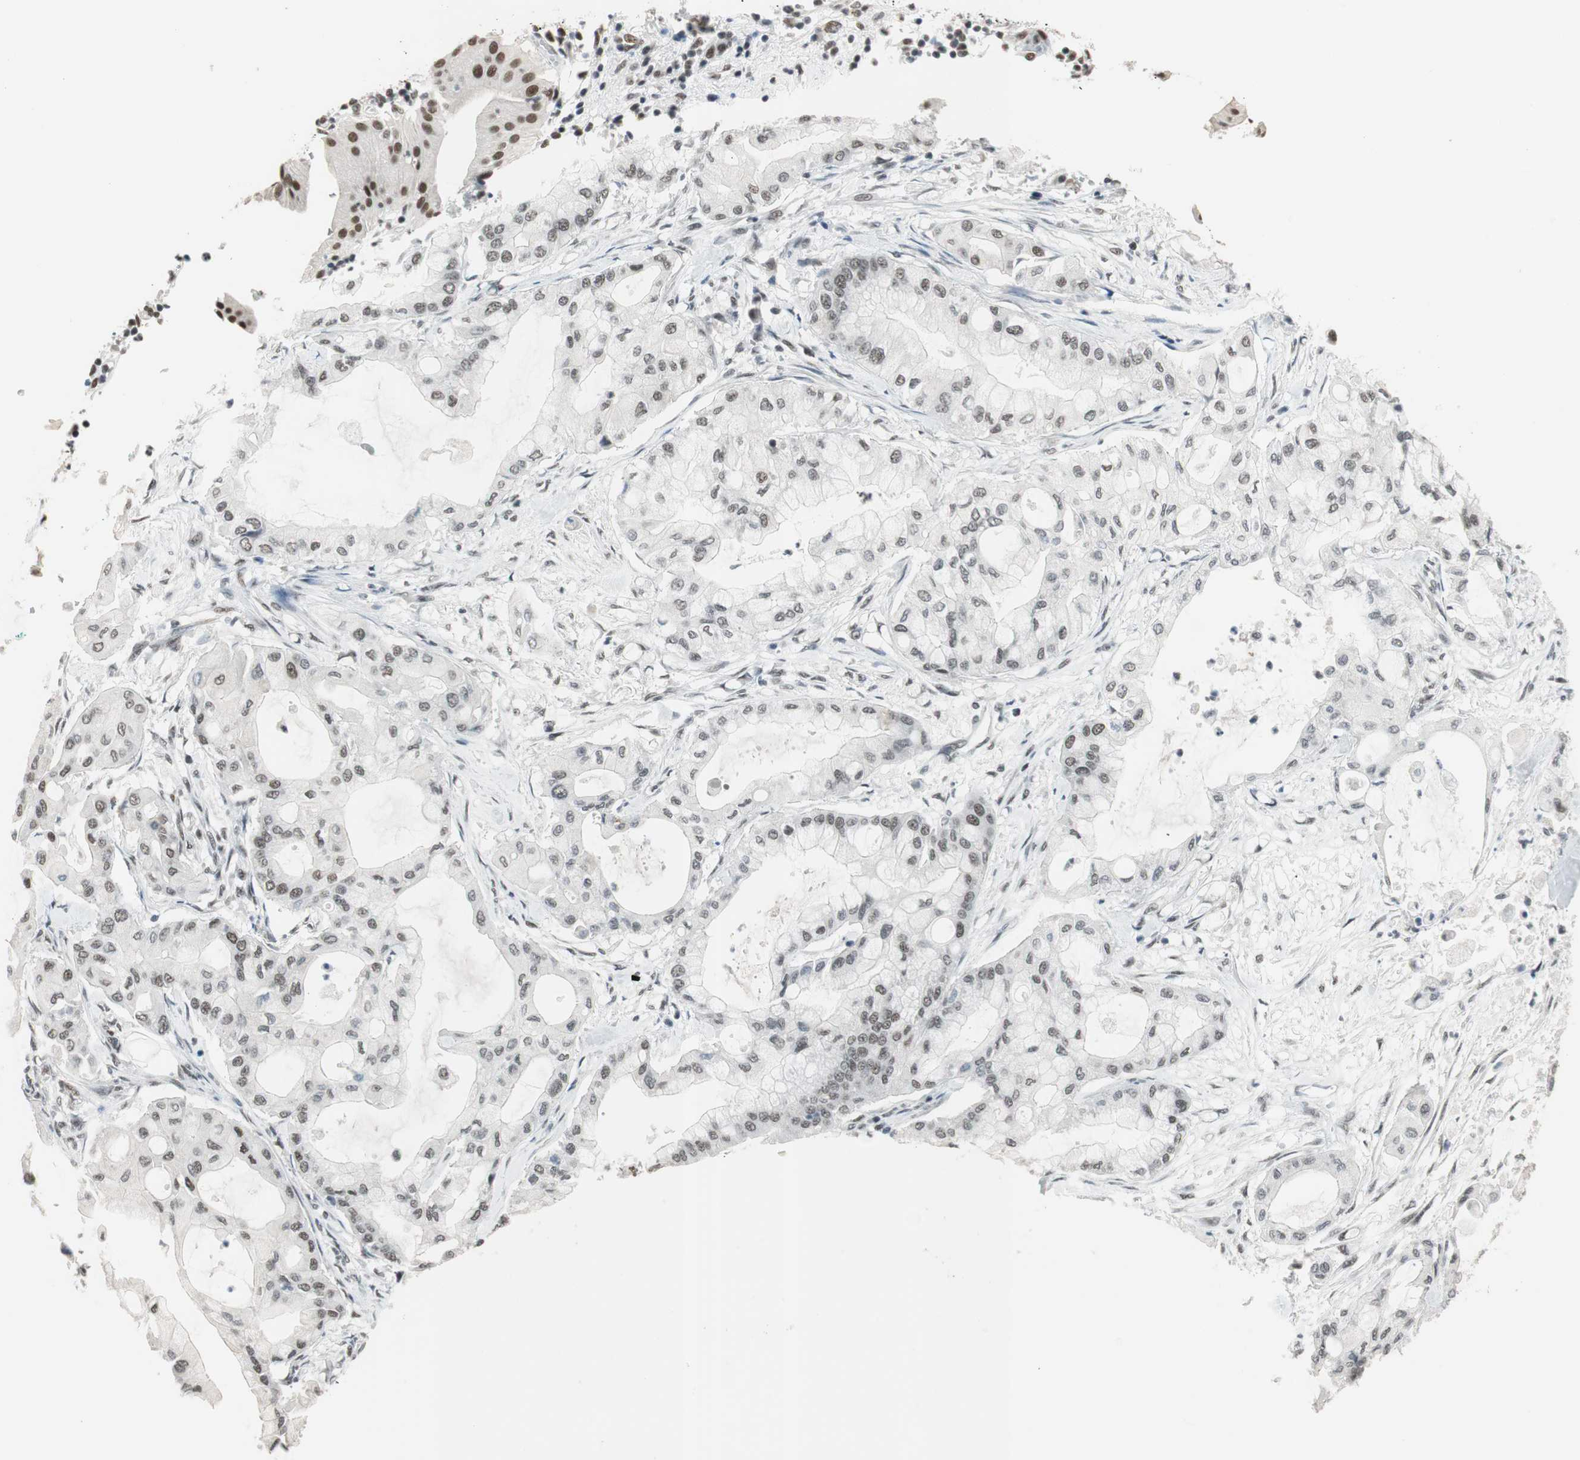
{"staining": {"intensity": "moderate", "quantity": ">75%", "location": "nuclear"}, "tissue": "pancreatic cancer", "cell_type": "Tumor cells", "image_type": "cancer", "snomed": [{"axis": "morphology", "description": "Adenocarcinoma, NOS"}, {"axis": "morphology", "description": "Adenocarcinoma, metastatic, NOS"}, {"axis": "topography", "description": "Lymph node"}, {"axis": "topography", "description": "Pancreas"}, {"axis": "topography", "description": "Duodenum"}], "caption": "The micrograph displays staining of pancreatic adenocarcinoma, revealing moderate nuclear protein positivity (brown color) within tumor cells.", "gene": "RTF1", "patient": {"sex": "female", "age": 64}}